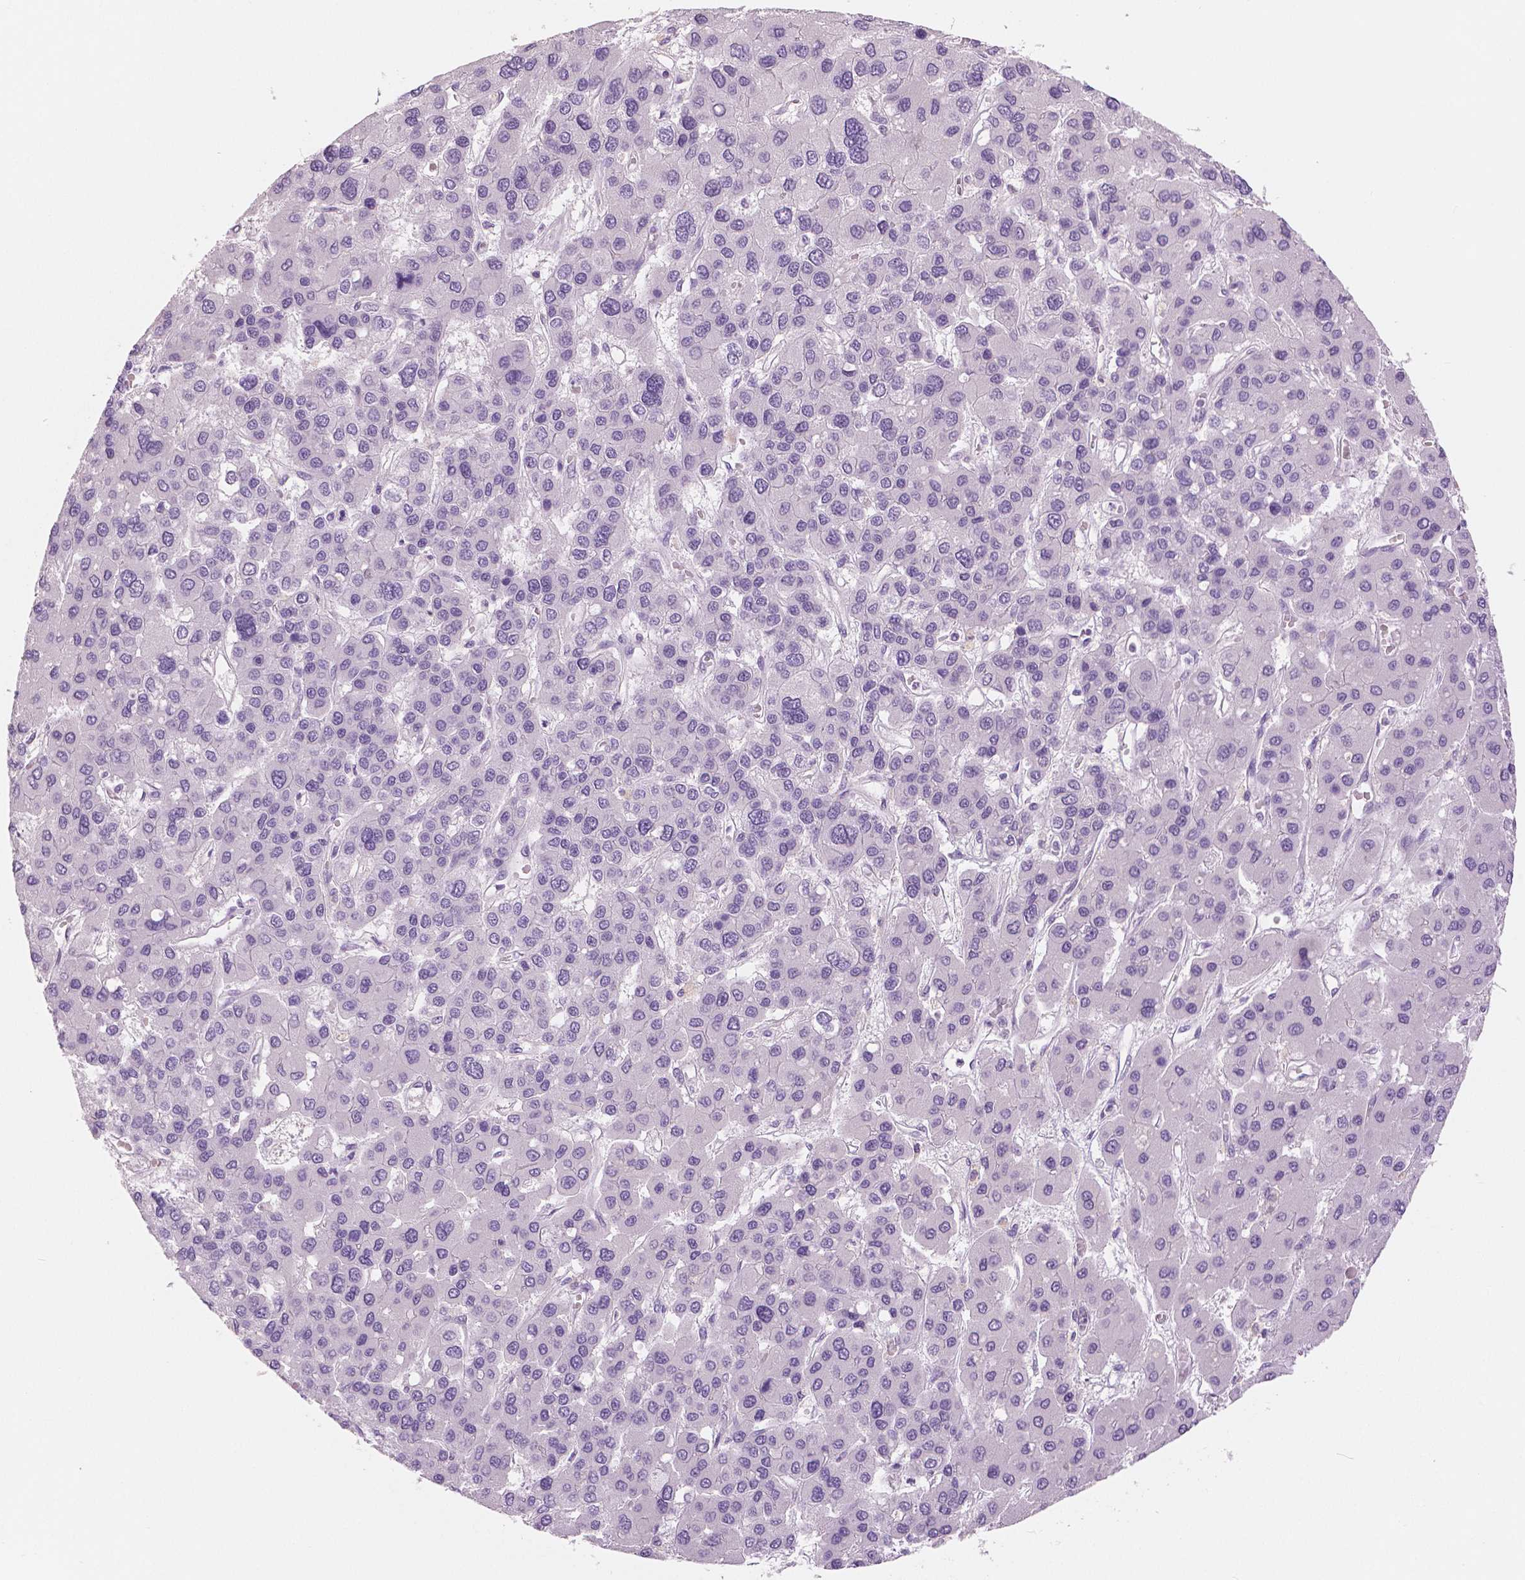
{"staining": {"intensity": "negative", "quantity": "none", "location": "none"}, "tissue": "liver cancer", "cell_type": "Tumor cells", "image_type": "cancer", "snomed": [{"axis": "morphology", "description": "Carcinoma, Hepatocellular, NOS"}, {"axis": "topography", "description": "Liver"}], "caption": "DAB immunohistochemical staining of human liver cancer exhibits no significant staining in tumor cells. Brightfield microscopy of immunohistochemistry (IHC) stained with DAB (brown) and hematoxylin (blue), captured at high magnification.", "gene": "SLC24A1", "patient": {"sex": "female", "age": 41}}